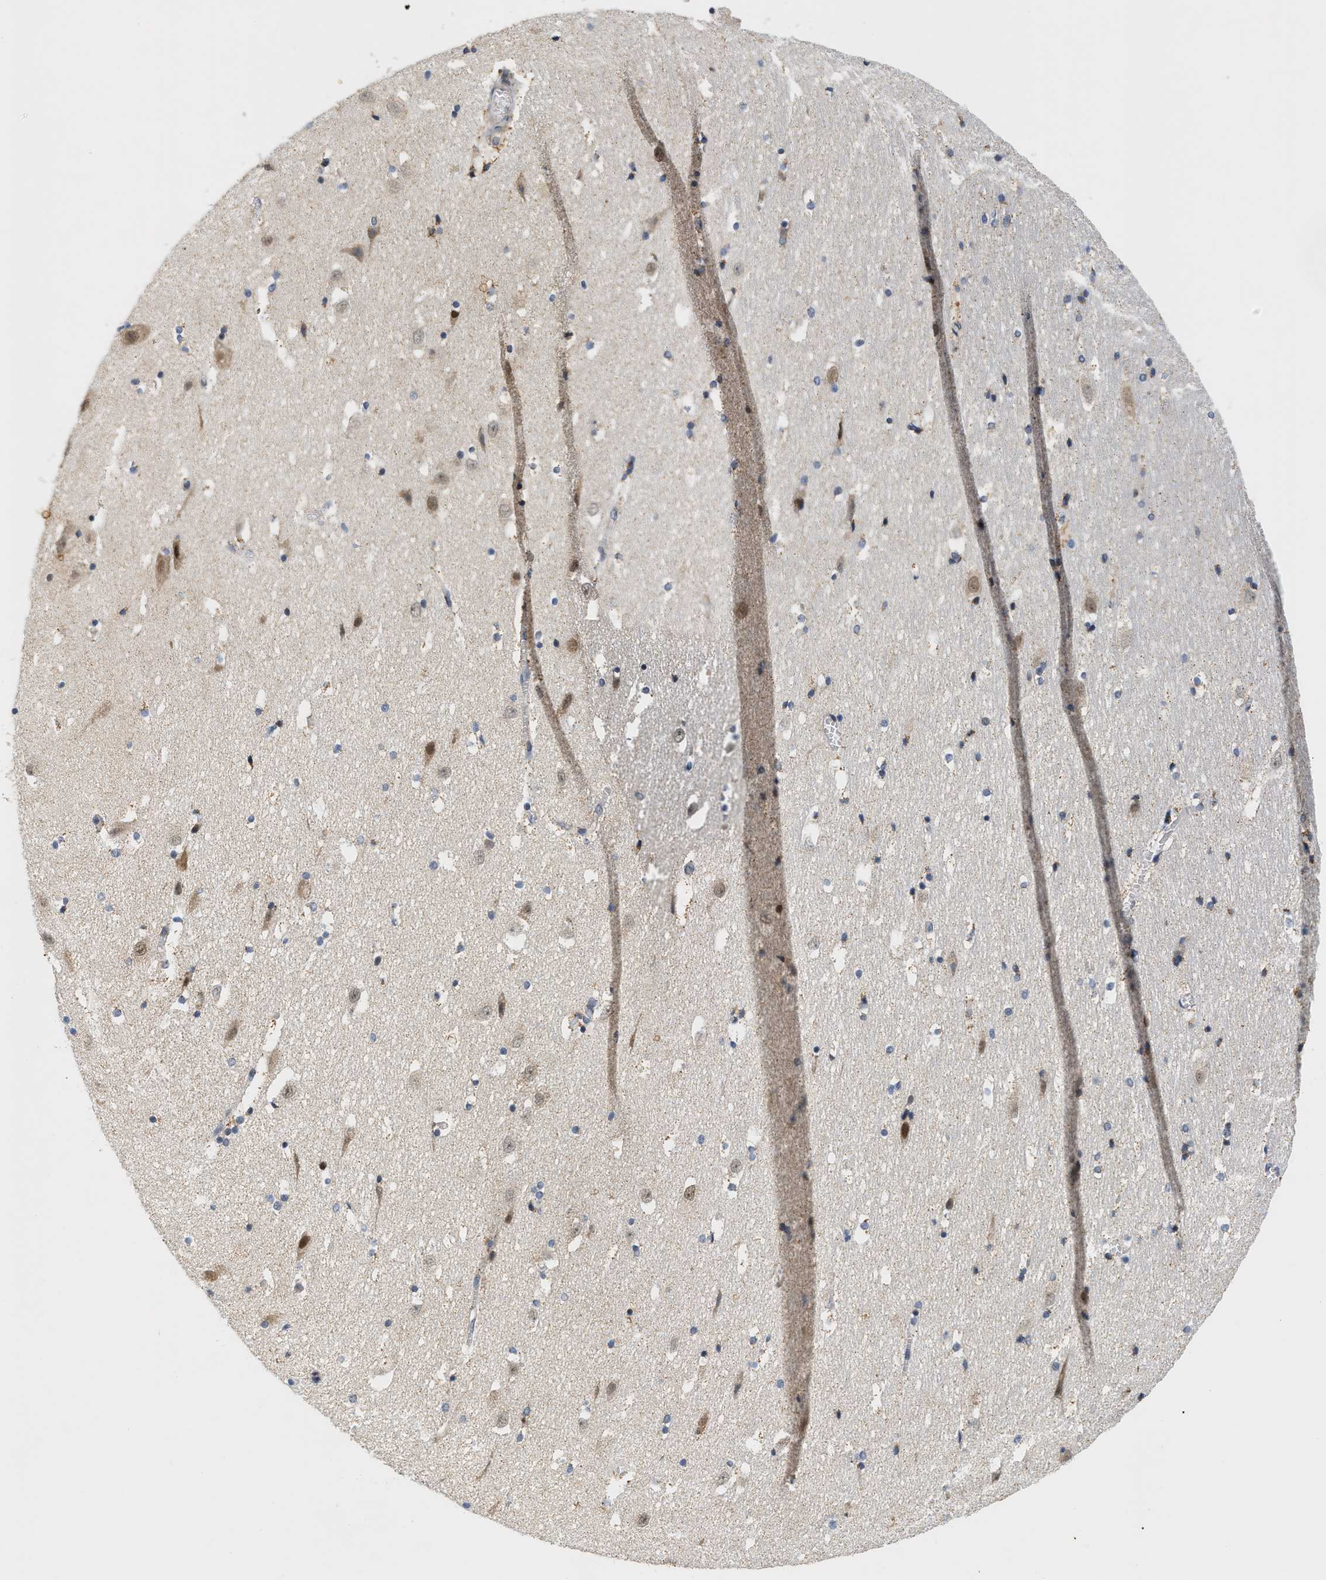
{"staining": {"intensity": "moderate", "quantity": "<25%", "location": "nuclear"}, "tissue": "hippocampus", "cell_type": "Glial cells", "image_type": "normal", "snomed": [{"axis": "morphology", "description": "Normal tissue, NOS"}, {"axis": "topography", "description": "Hippocampus"}], "caption": "This image exhibits immunohistochemistry staining of normal hippocampus, with low moderate nuclear expression in about <25% of glial cells.", "gene": "GIGYF1", "patient": {"sex": "male", "age": 45}}